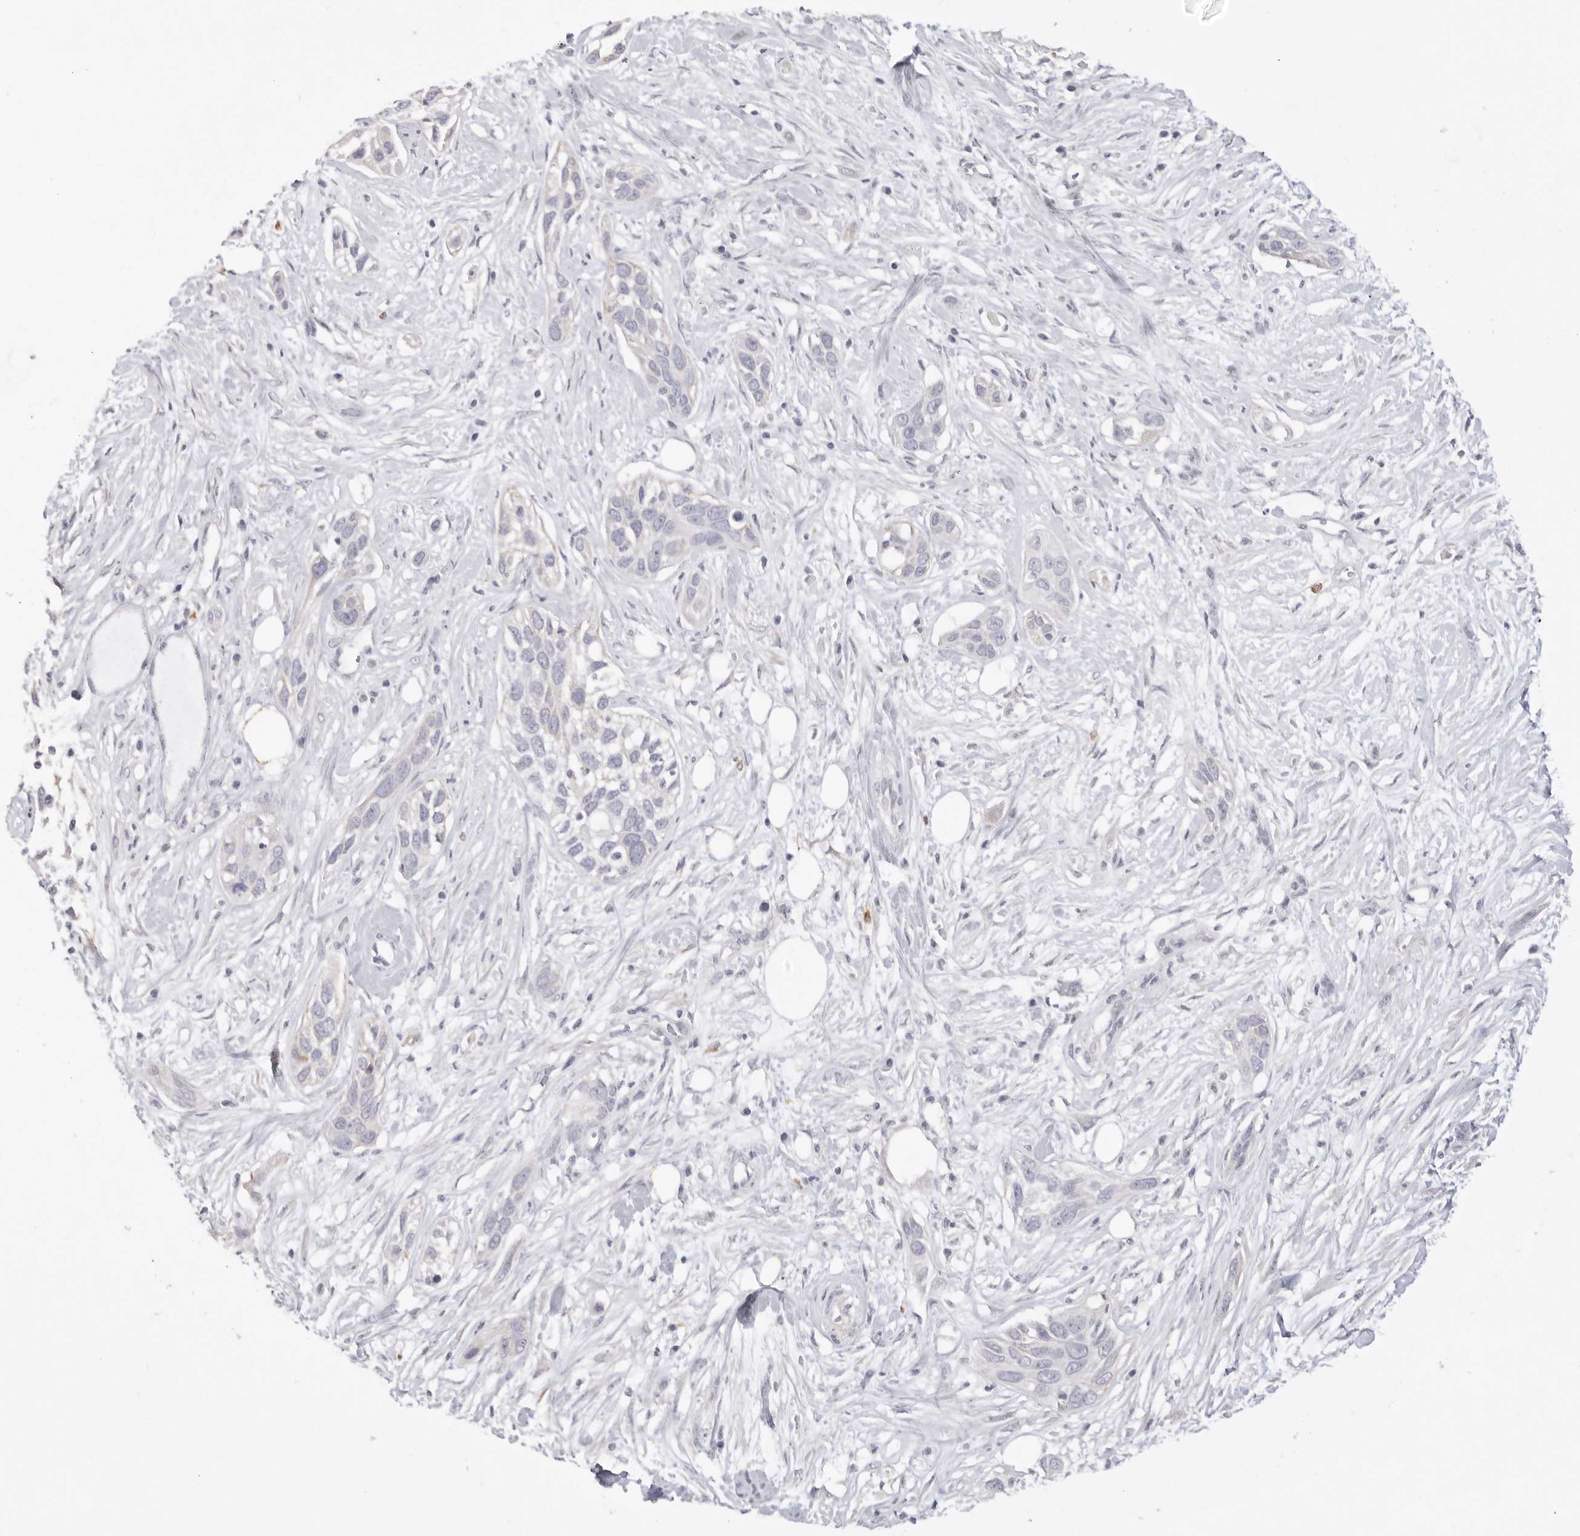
{"staining": {"intensity": "negative", "quantity": "none", "location": "none"}, "tissue": "pancreatic cancer", "cell_type": "Tumor cells", "image_type": "cancer", "snomed": [{"axis": "morphology", "description": "Adenocarcinoma, NOS"}, {"axis": "topography", "description": "Pancreas"}], "caption": "The IHC histopathology image has no significant expression in tumor cells of pancreatic adenocarcinoma tissue.", "gene": "ELP3", "patient": {"sex": "female", "age": 60}}